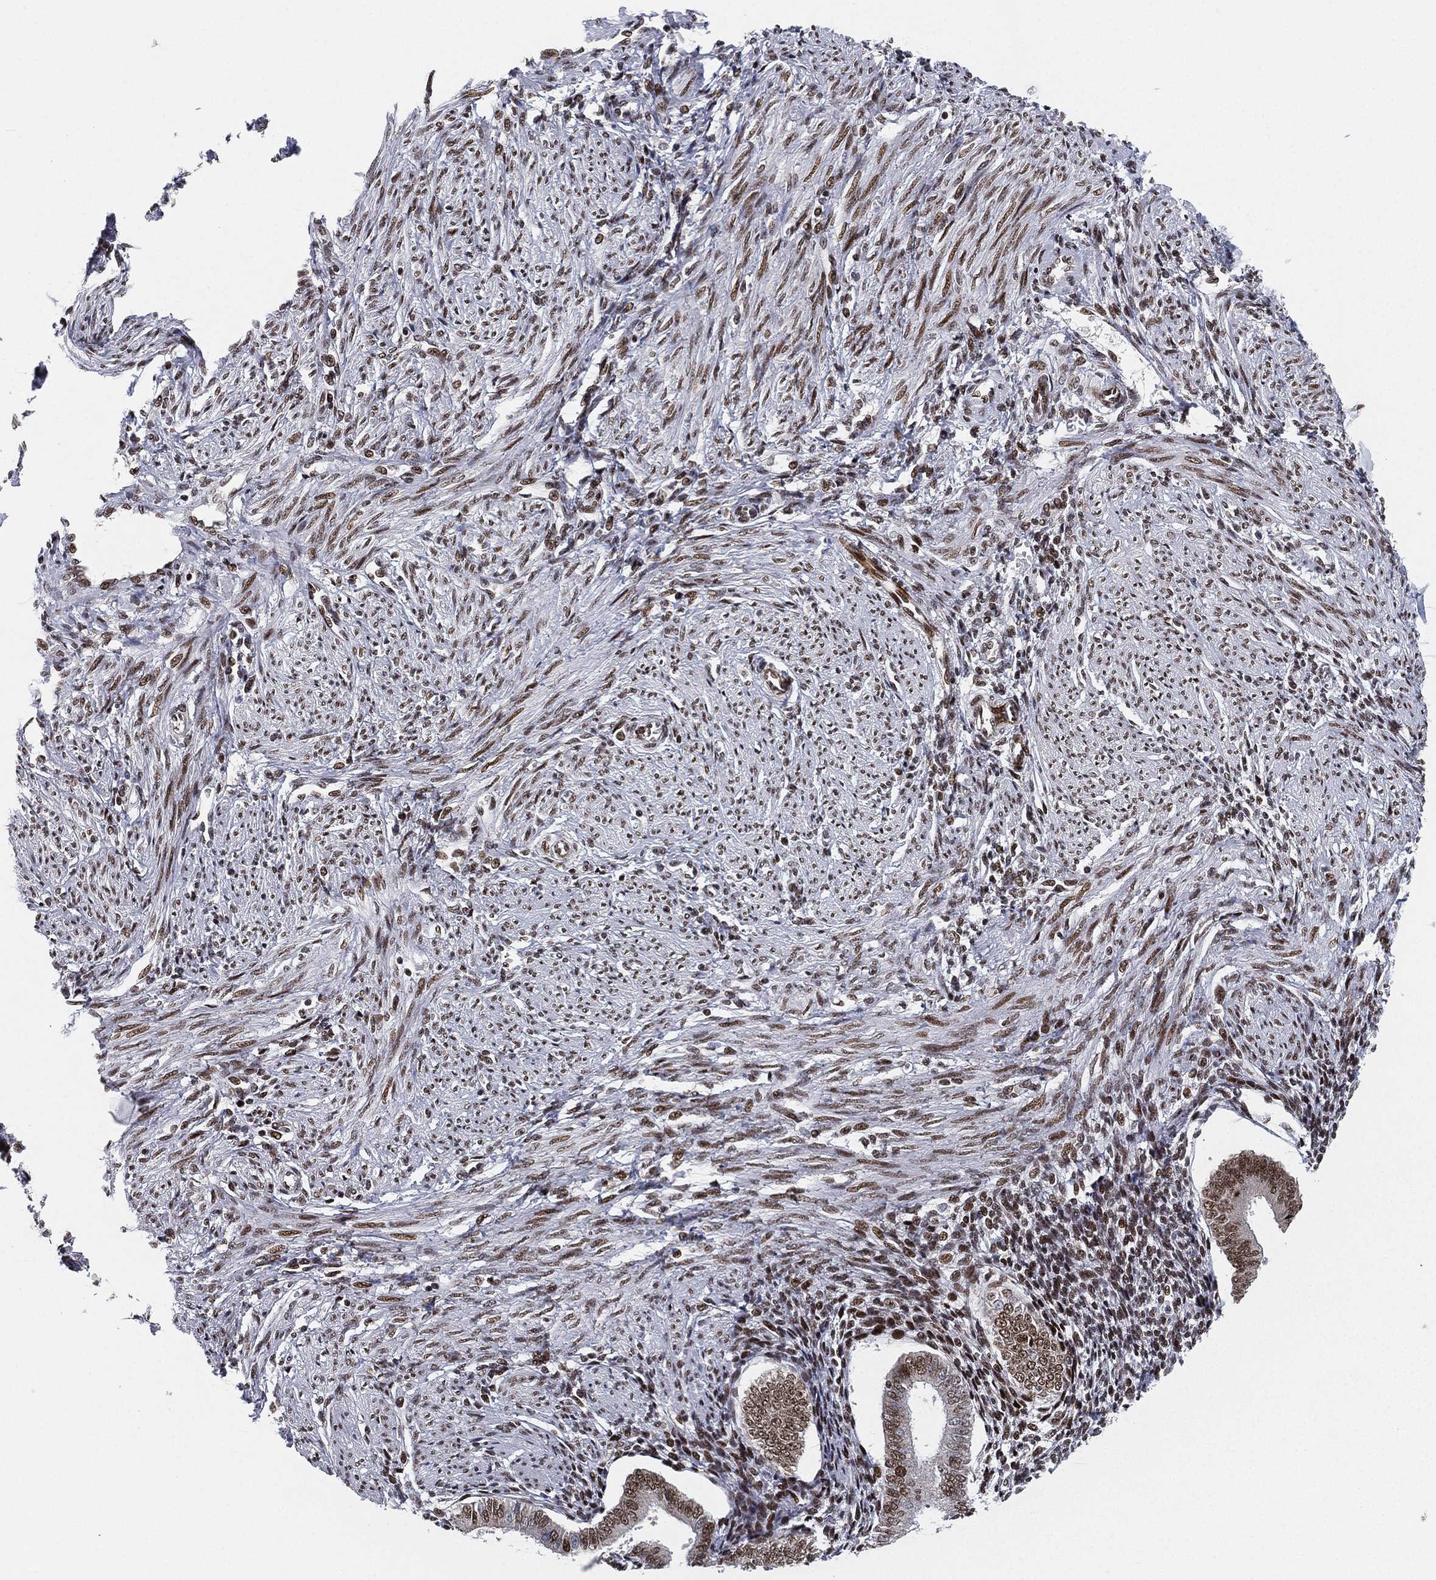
{"staining": {"intensity": "strong", "quantity": "25%-75%", "location": "nuclear"}, "tissue": "endometrium", "cell_type": "Cells in endometrial stroma", "image_type": "normal", "snomed": [{"axis": "morphology", "description": "Normal tissue, NOS"}, {"axis": "topography", "description": "Endometrium"}], "caption": "Endometrium stained with immunohistochemistry displays strong nuclear positivity in approximately 25%-75% of cells in endometrial stroma. The staining was performed using DAB (3,3'-diaminobenzidine) to visualize the protein expression in brown, while the nuclei were stained in blue with hematoxylin (Magnification: 20x).", "gene": "RTF1", "patient": {"sex": "female", "age": 39}}